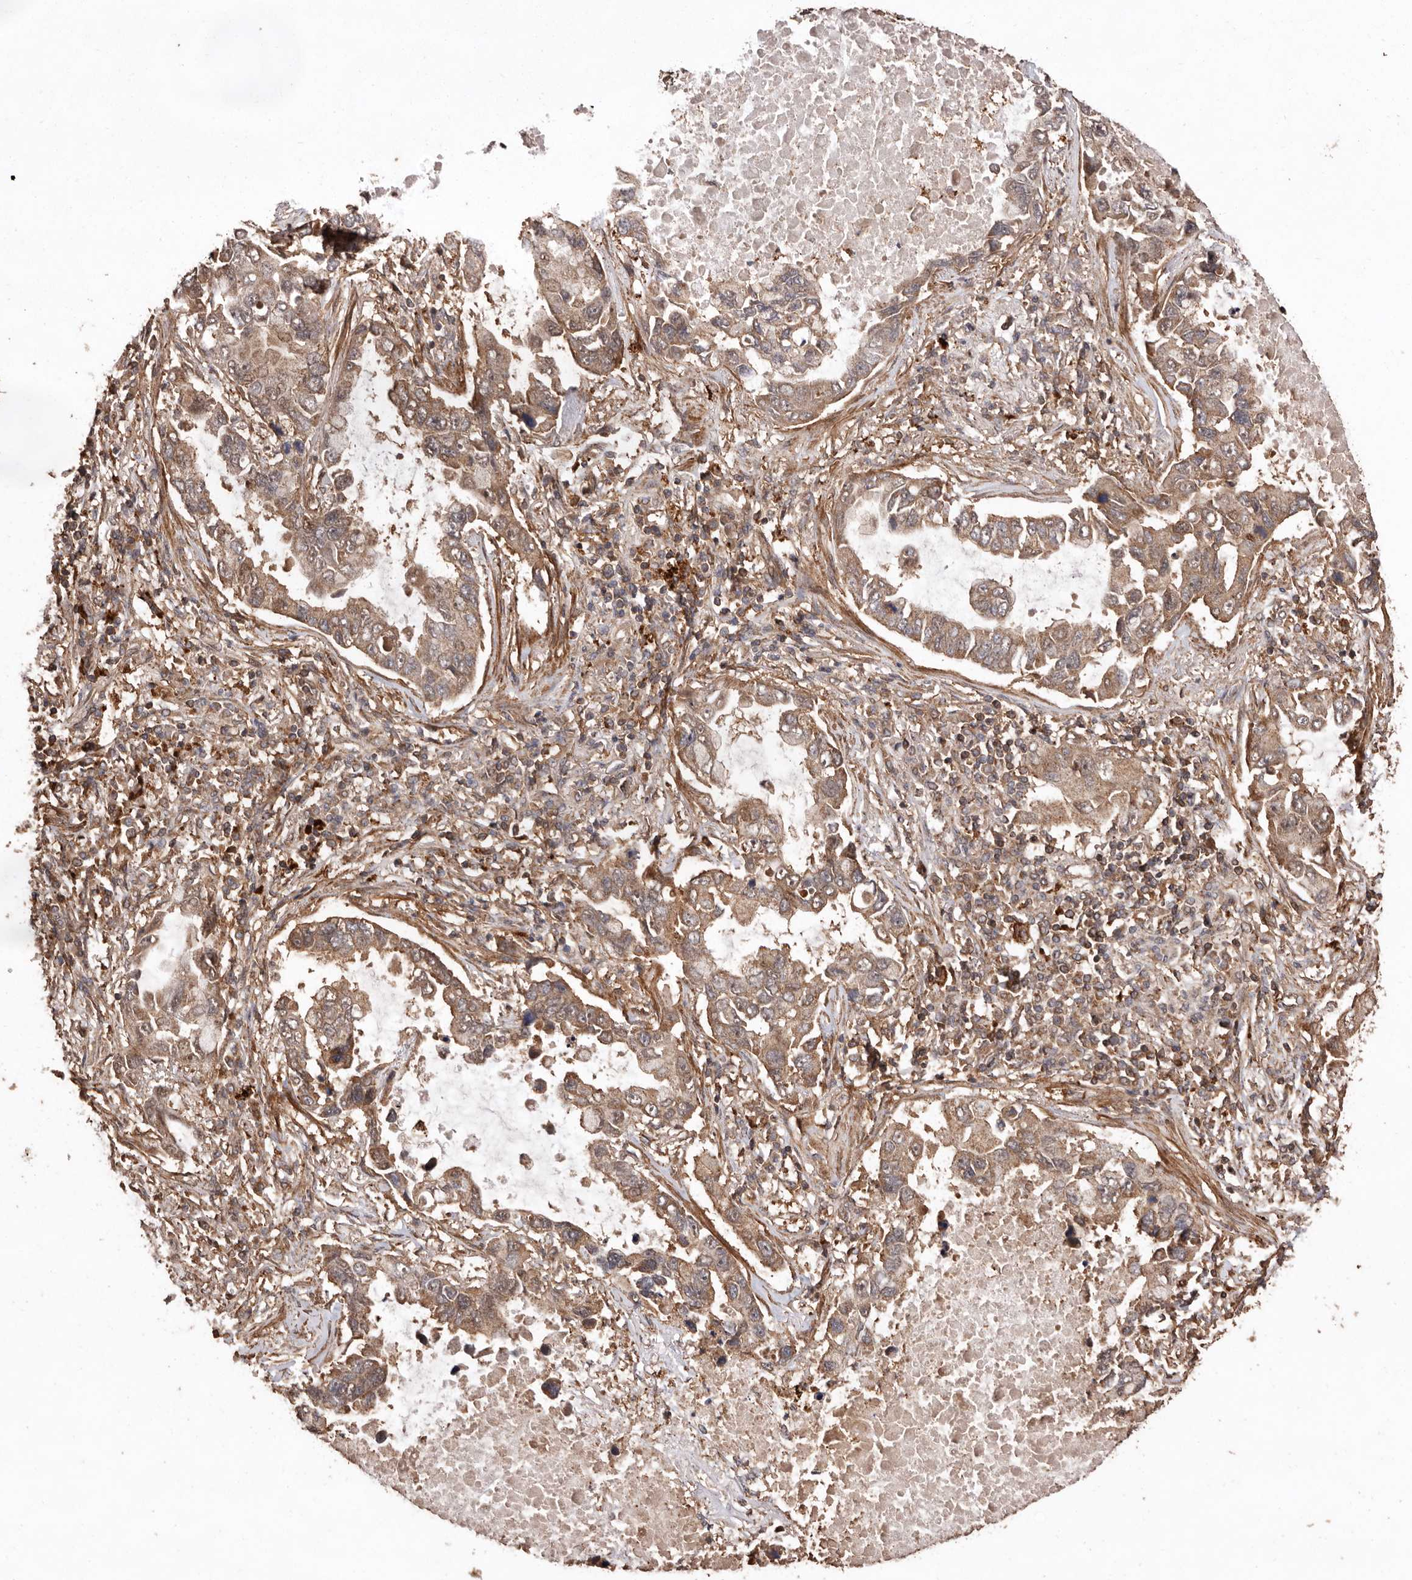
{"staining": {"intensity": "moderate", "quantity": ">75%", "location": "cytoplasmic/membranous"}, "tissue": "lung cancer", "cell_type": "Tumor cells", "image_type": "cancer", "snomed": [{"axis": "morphology", "description": "Adenocarcinoma, NOS"}, {"axis": "topography", "description": "Lung"}], "caption": "A photomicrograph of human lung cancer (adenocarcinoma) stained for a protein exhibits moderate cytoplasmic/membranous brown staining in tumor cells.", "gene": "RWDD1", "patient": {"sex": "male", "age": 64}}